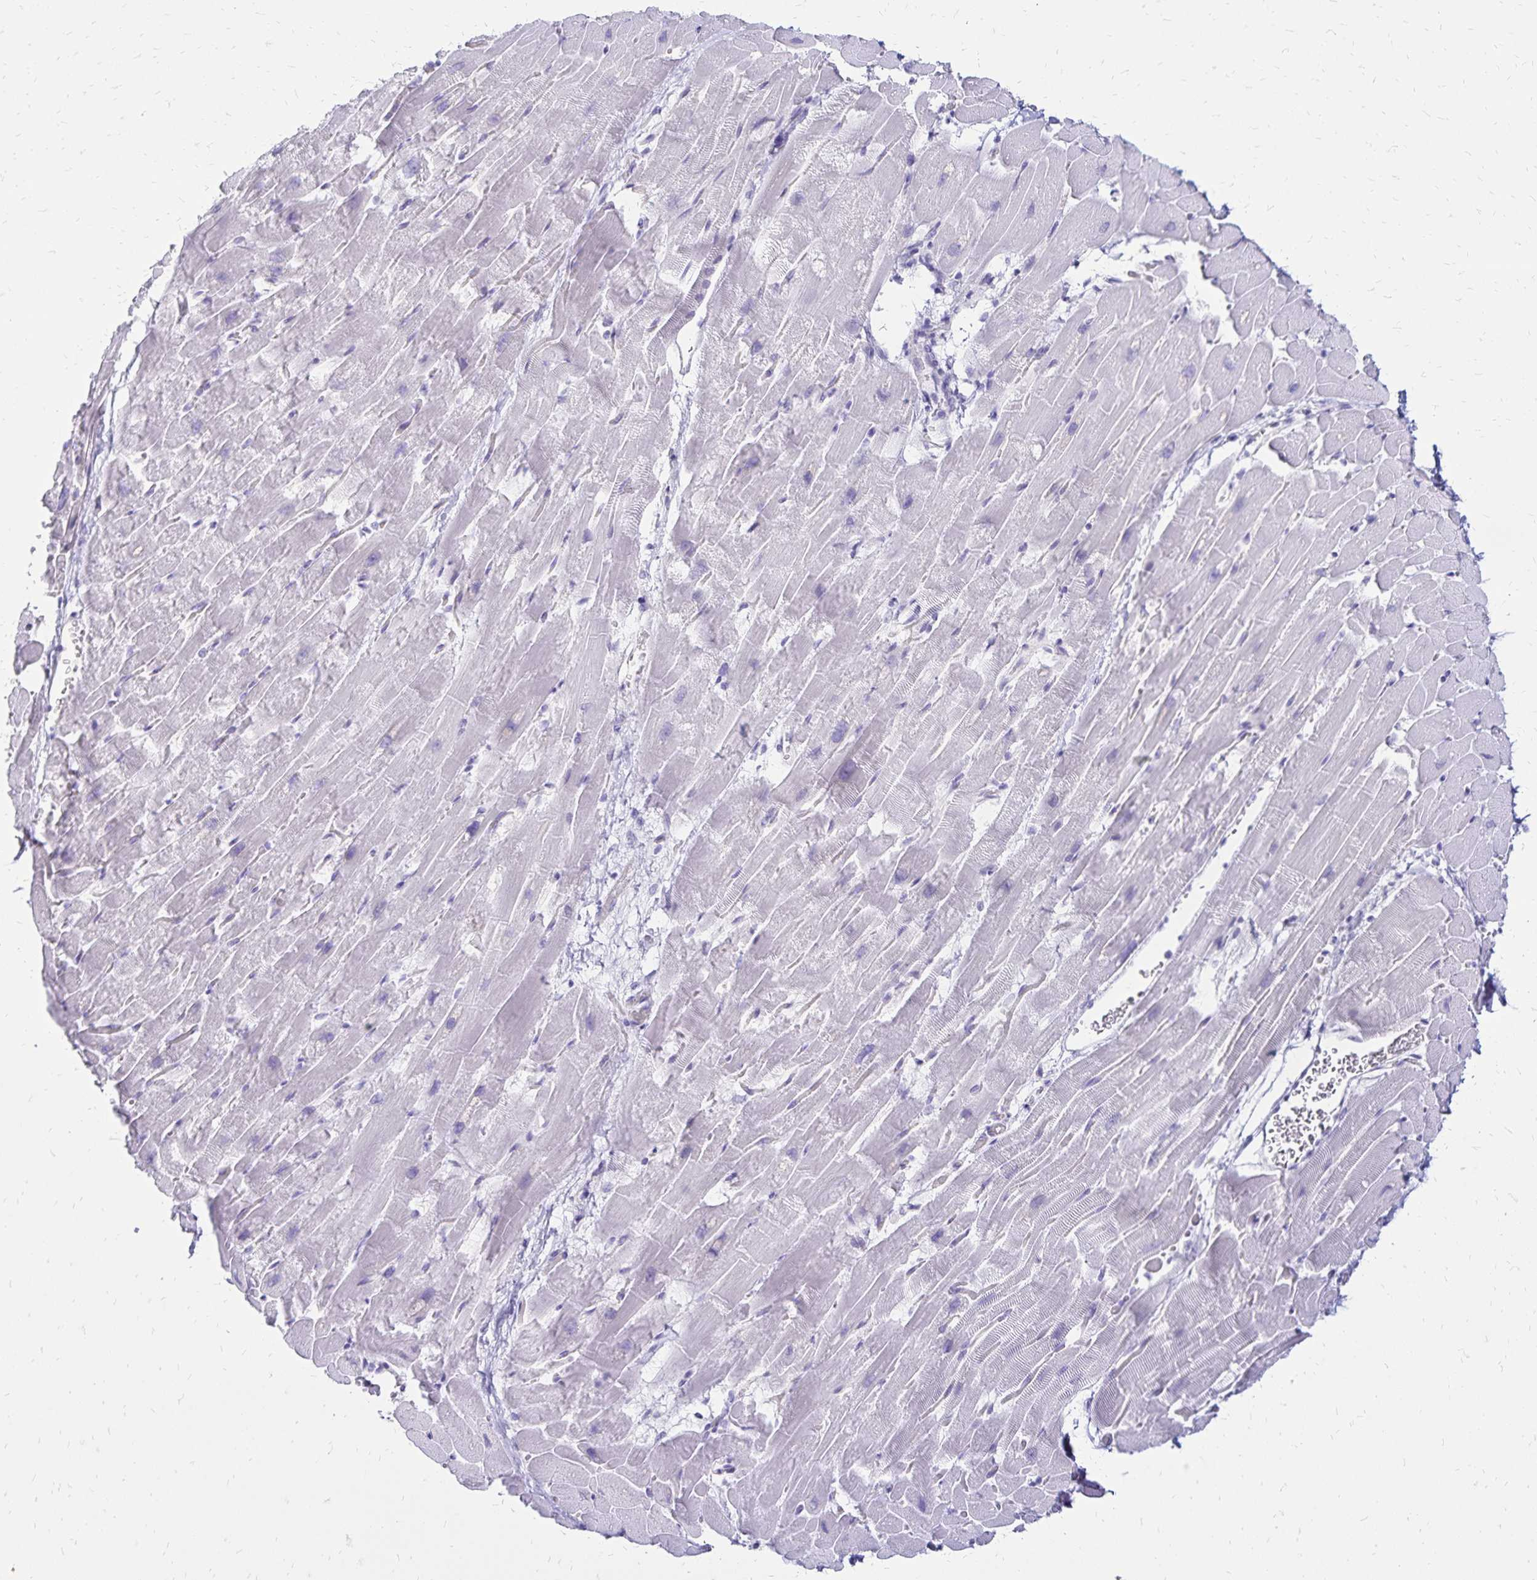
{"staining": {"intensity": "negative", "quantity": "none", "location": "none"}, "tissue": "heart muscle", "cell_type": "Cardiomyocytes", "image_type": "normal", "snomed": [{"axis": "morphology", "description": "Normal tissue, NOS"}, {"axis": "topography", "description": "Heart"}], "caption": "This is an immunohistochemistry (IHC) photomicrograph of benign human heart muscle. There is no staining in cardiomyocytes.", "gene": "LIN28B", "patient": {"sex": "male", "age": 37}}